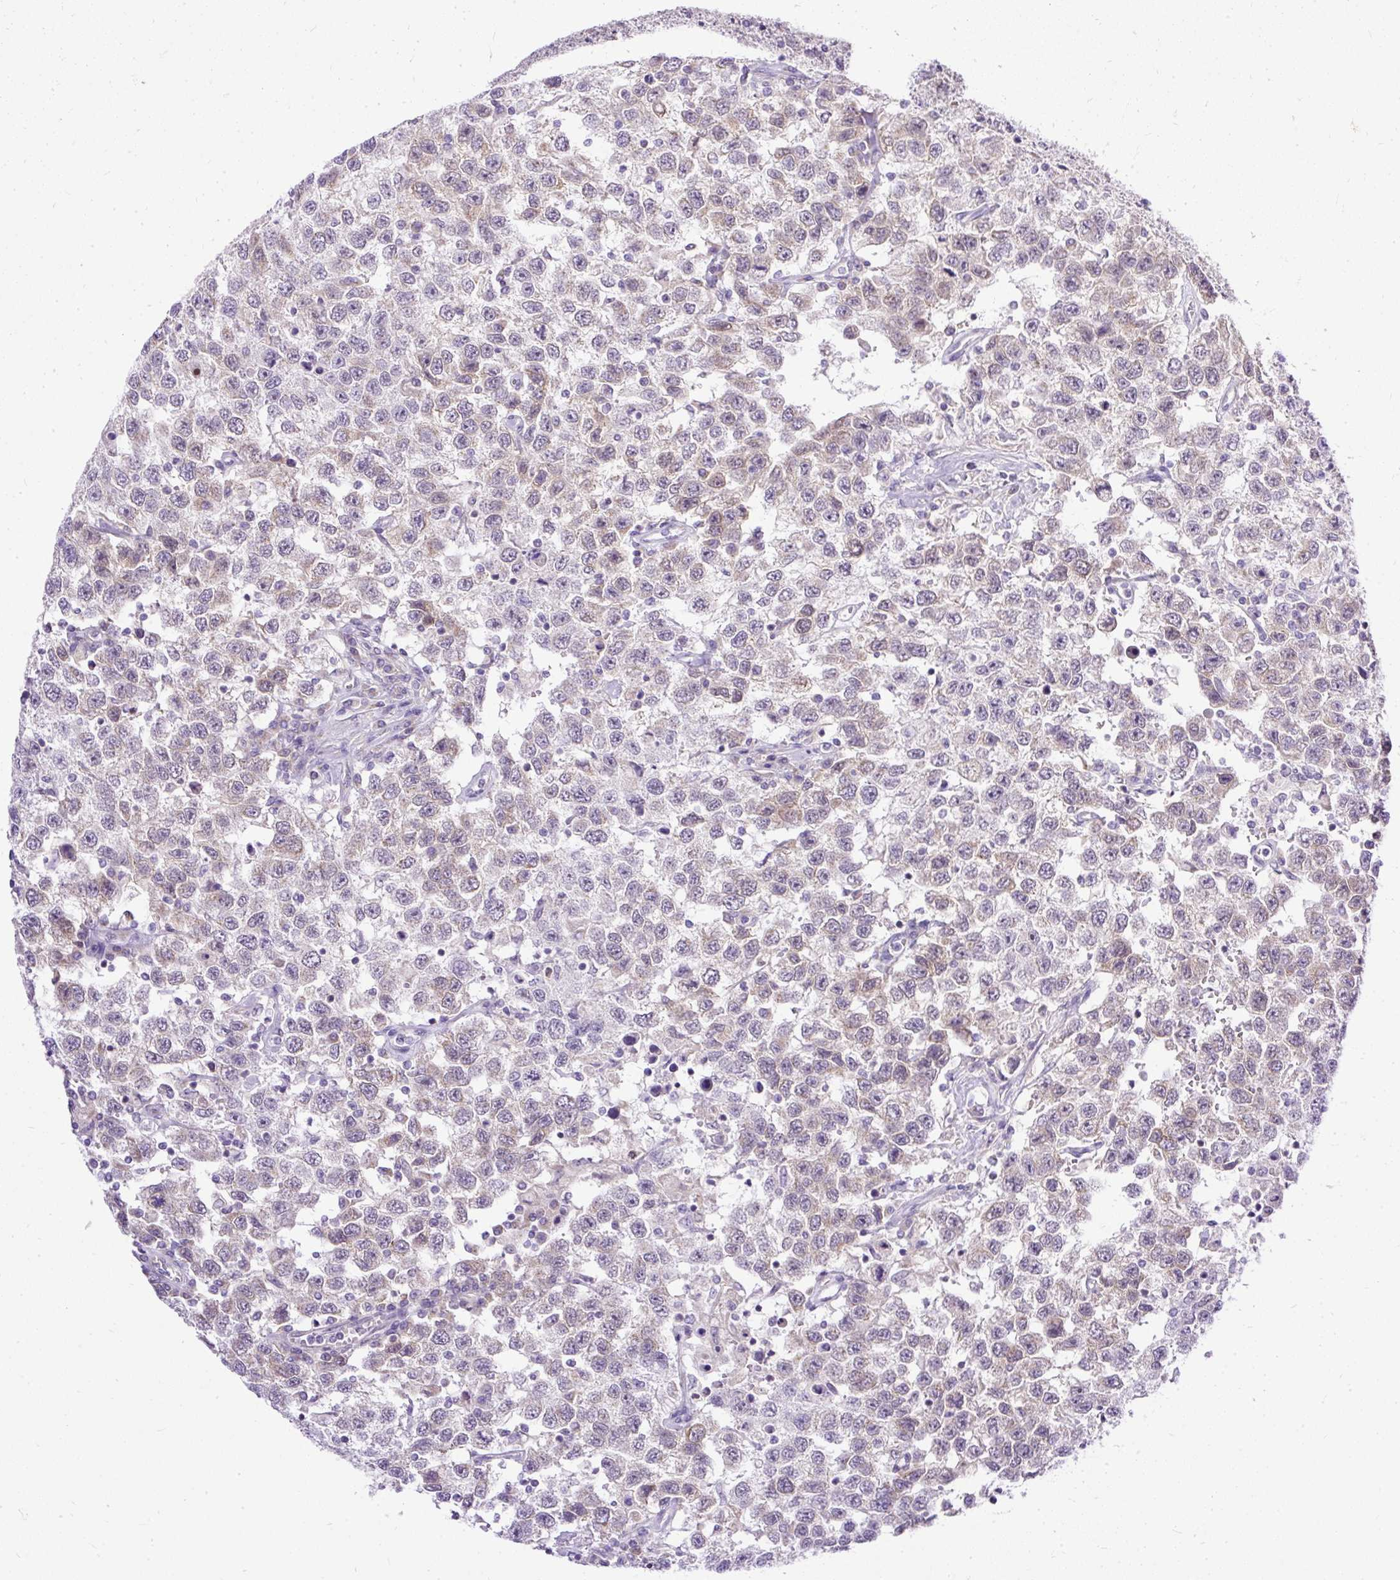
{"staining": {"intensity": "moderate", "quantity": "<25%", "location": "cytoplasmic/membranous"}, "tissue": "testis cancer", "cell_type": "Tumor cells", "image_type": "cancer", "snomed": [{"axis": "morphology", "description": "Seminoma, NOS"}, {"axis": "topography", "description": "Testis"}], "caption": "Testis seminoma was stained to show a protein in brown. There is low levels of moderate cytoplasmic/membranous positivity in about <25% of tumor cells.", "gene": "AMFR", "patient": {"sex": "male", "age": 41}}